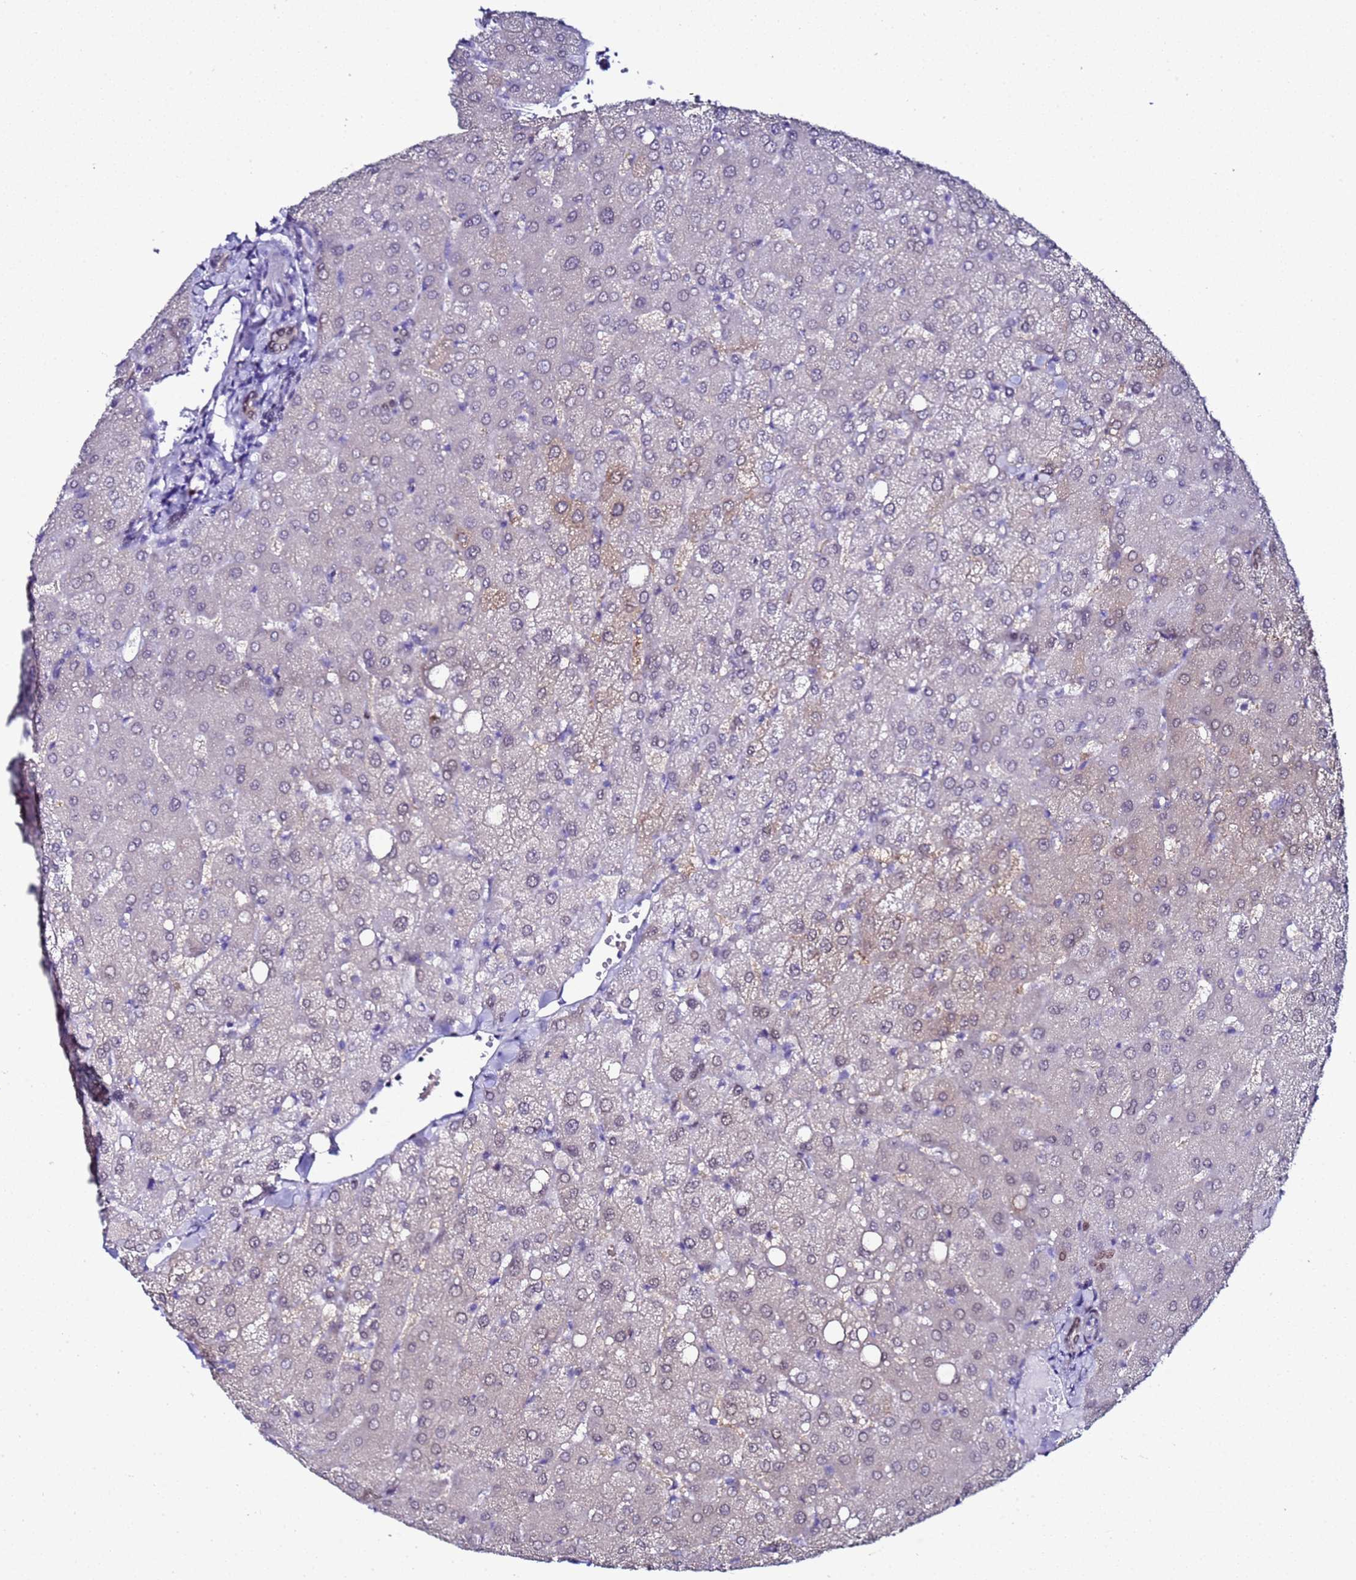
{"staining": {"intensity": "moderate", "quantity": "<25%", "location": "nuclear"}, "tissue": "liver", "cell_type": "Cholangiocytes", "image_type": "normal", "snomed": [{"axis": "morphology", "description": "Normal tissue, NOS"}, {"axis": "topography", "description": "Liver"}], "caption": "Cholangiocytes show low levels of moderate nuclear expression in approximately <25% of cells in benign human liver.", "gene": "BCL7A", "patient": {"sex": "female", "age": 54}}